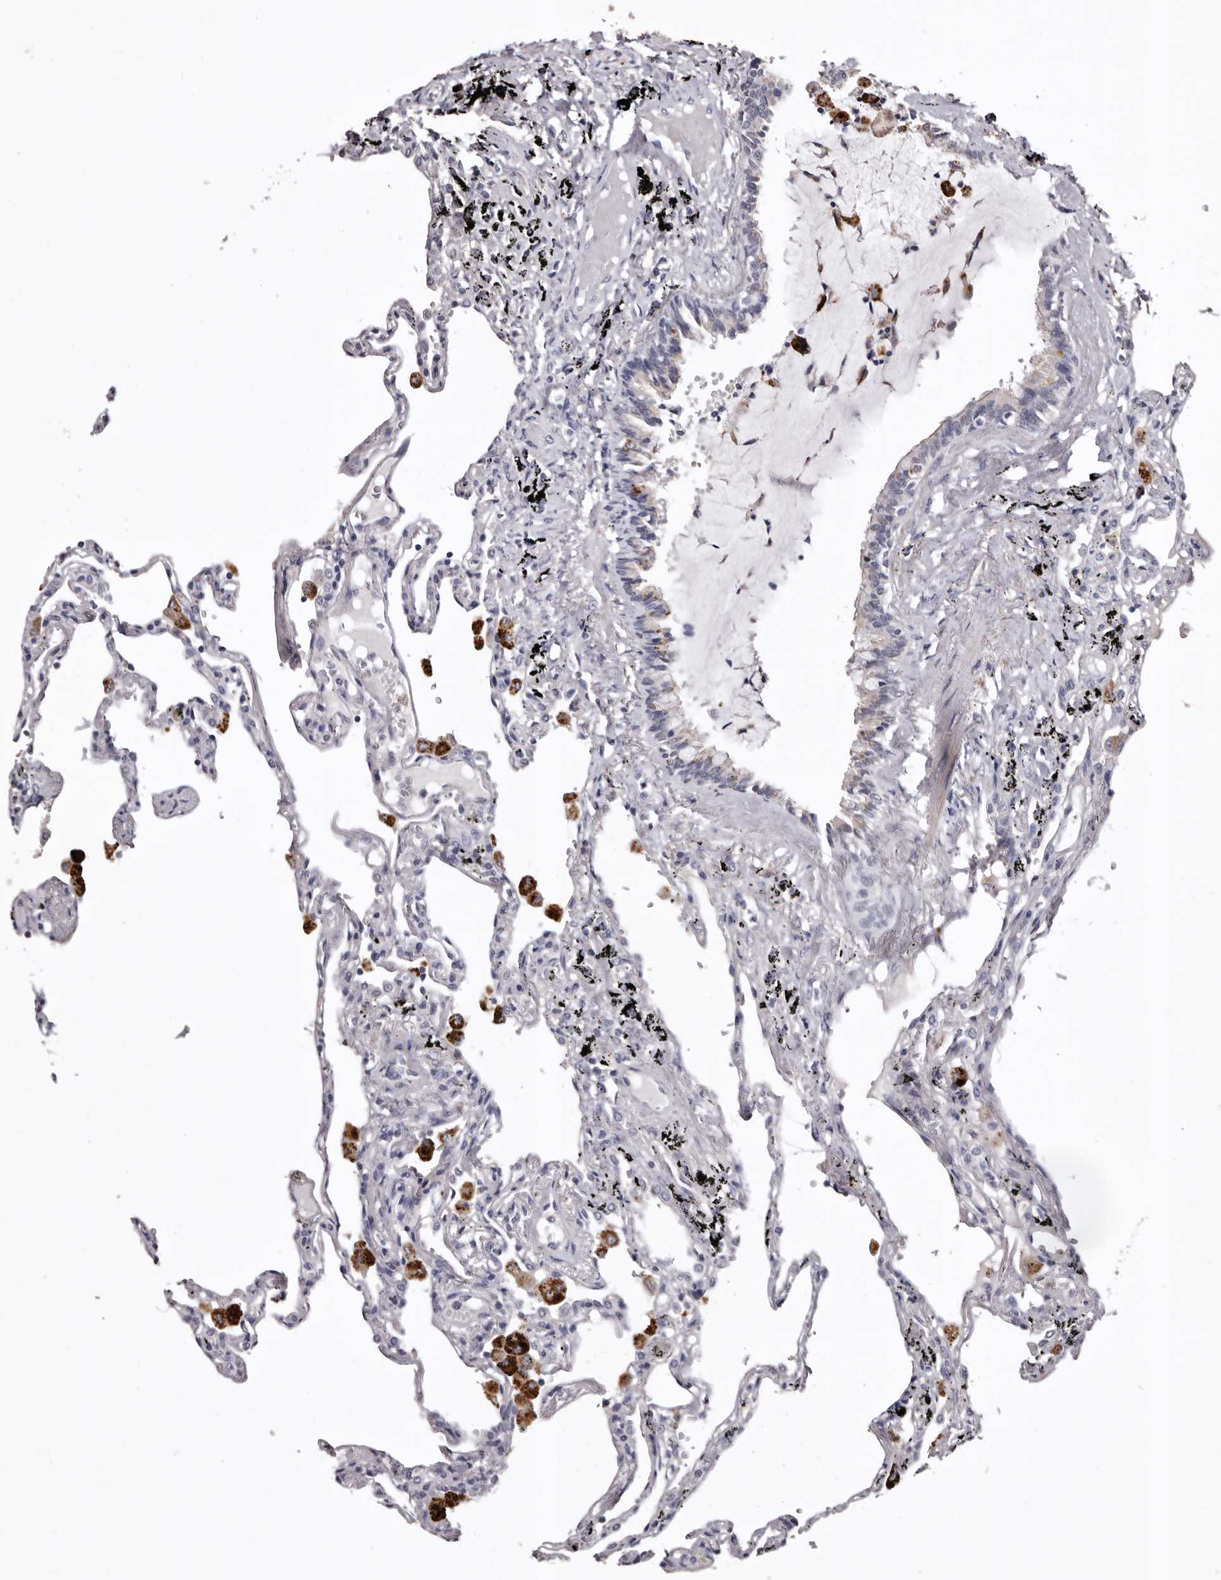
{"staining": {"intensity": "negative", "quantity": "none", "location": "none"}, "tissue": "lung", "cell_type": "Alveolar cells", "image_type": "normal", "snomed": [{"axis": "morphology", "description": "Normal tissue, NOS"}, {"axis": "topography", "description": "Lung"}], "caption": "The histopathology image shows no staining of alveolar cells in benign lung.", "gene": "SLC10A4", "patient": {"sex": "male", "age": 59}}